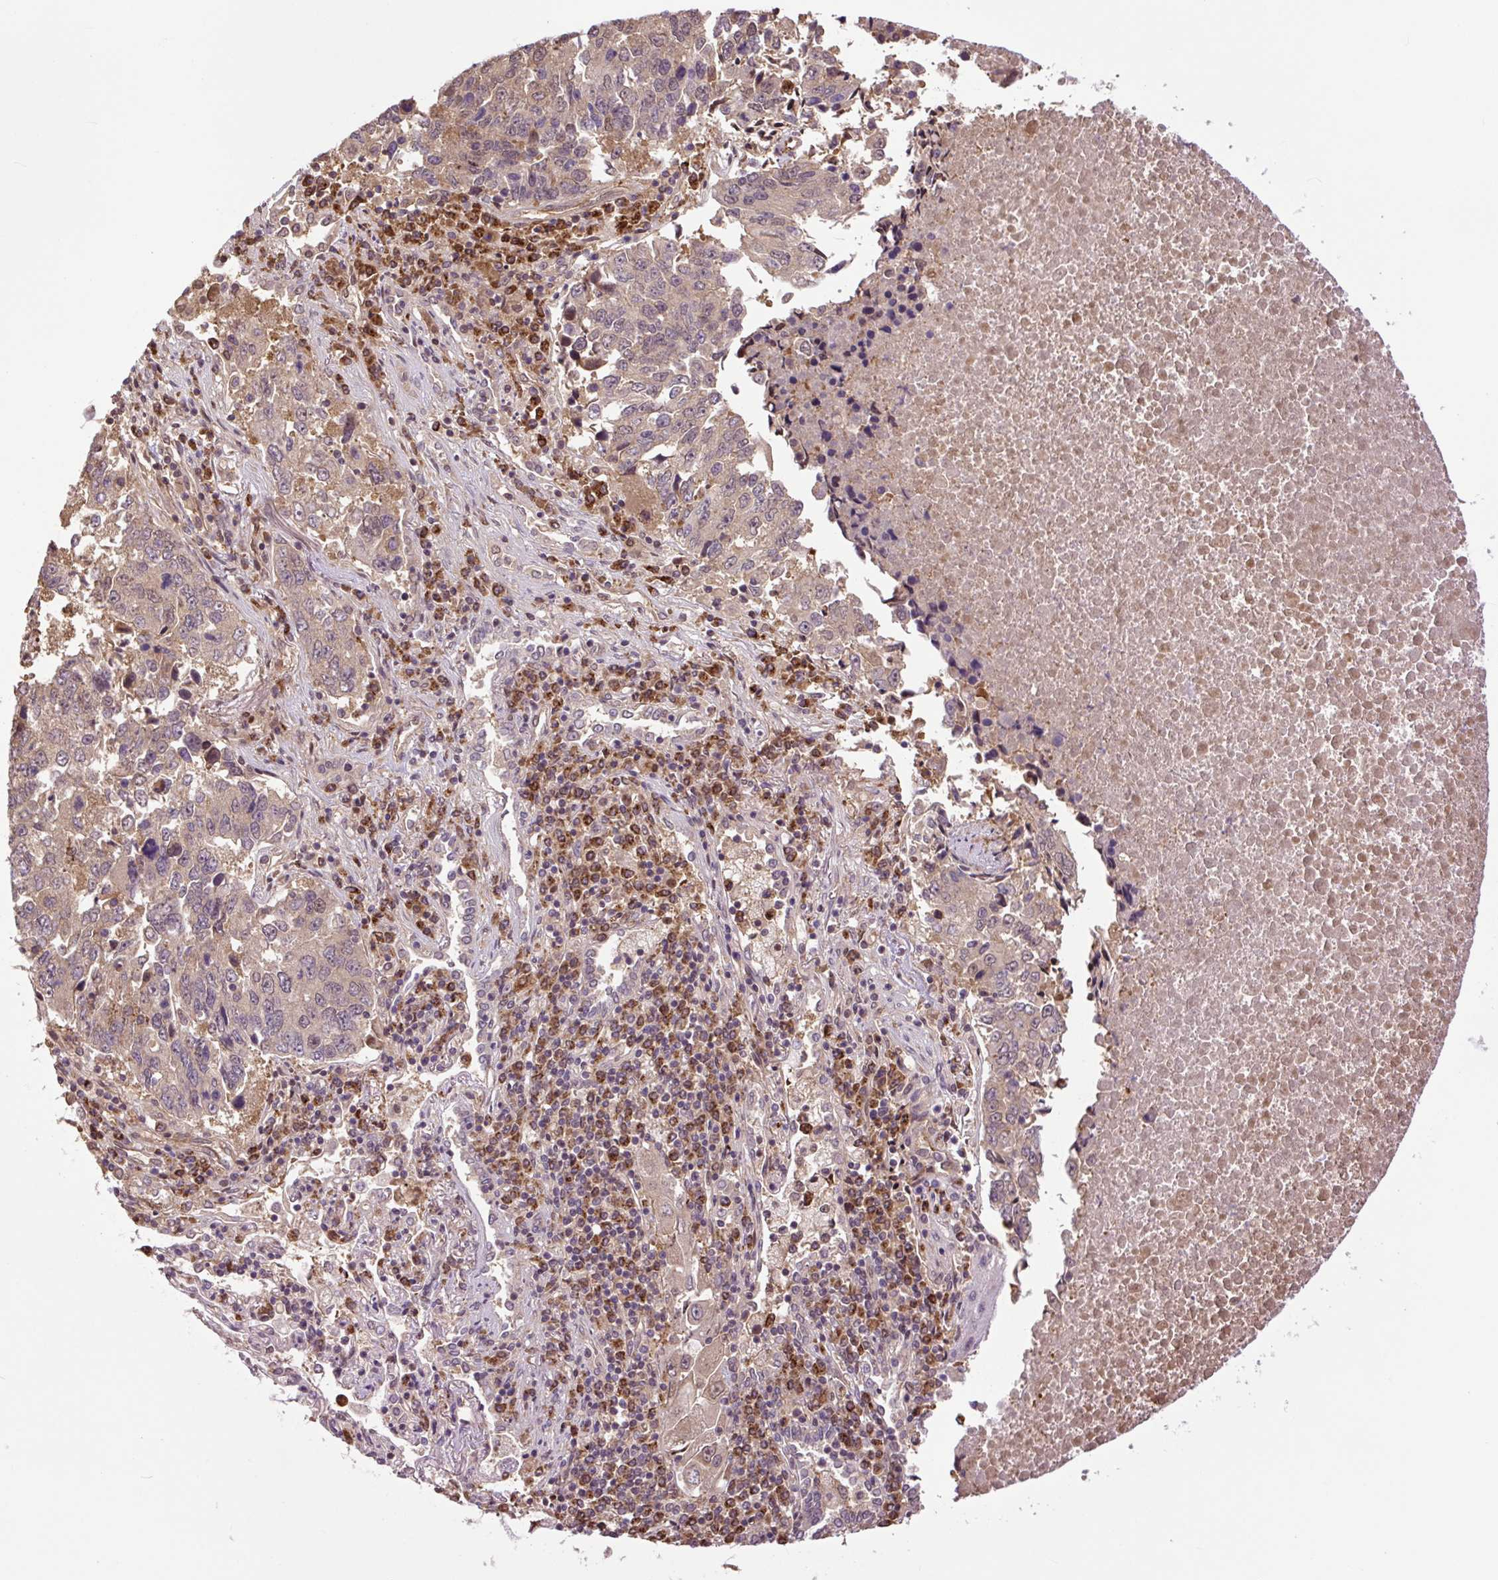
{"staining": {"intensity": "moderate", "quantity": ">75%", "location": "cytoplasmic/membranous"}, "tissue": "lung cancer", "cell_type": "Tumor cells", "image_type": "cancer", "snomed": [{"axis": "morphology", "description": "Squamous cell carcinoma, NOS"}, {"axis": "topography", "description": "Lung"}], "caption": "Squamous cell carcinoma (lung) stained with a brown dye demonstrates moderate cytoplasmic/membranous positive expression in about >75% of tumor cells.", "gene": "TPT1", "patient": {"sex": "female", "age": 66}}